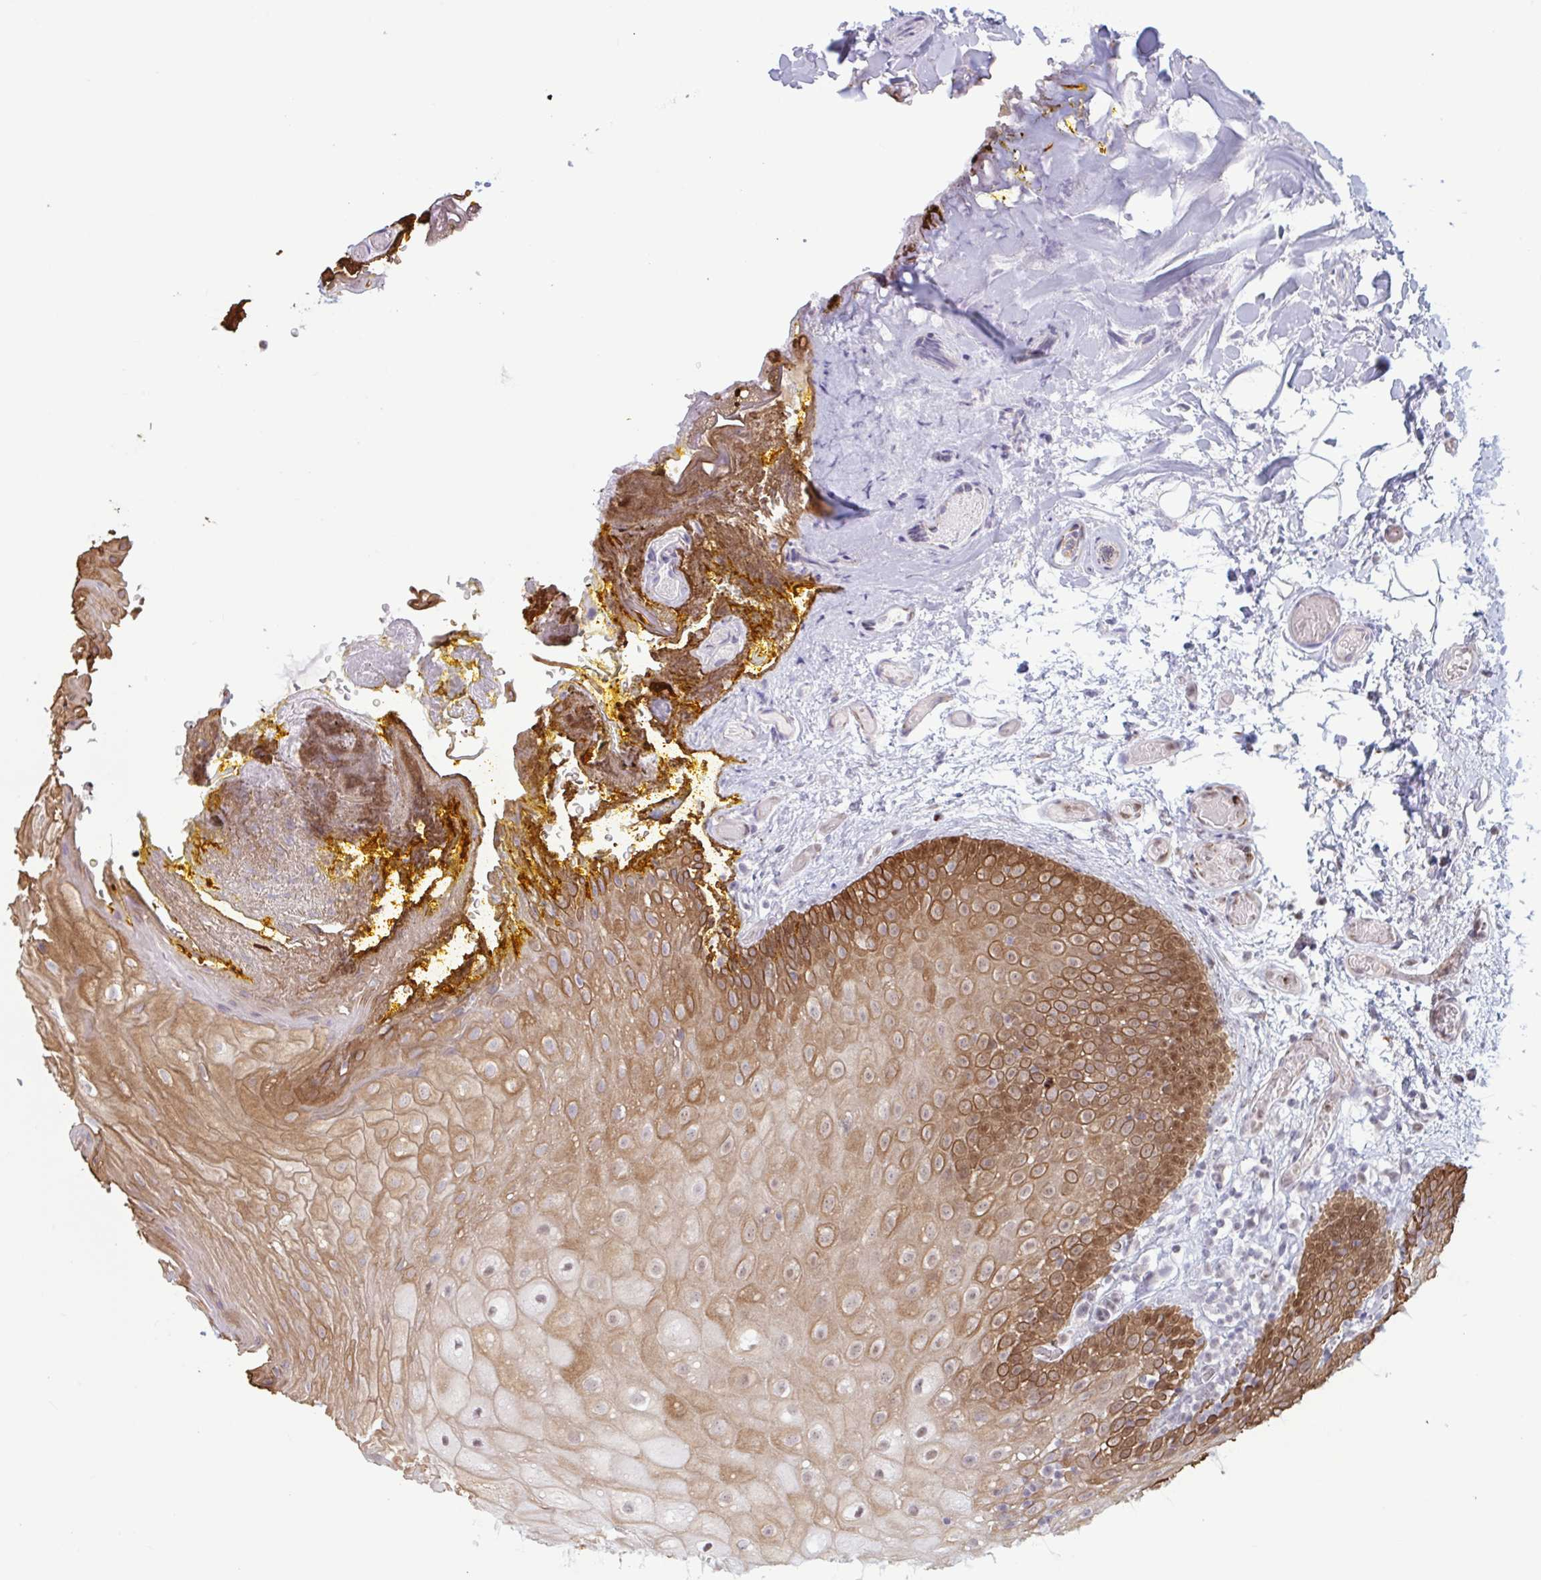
{"staining": {"intensity": "strong", "quantity": "25%-75%", "location": "cytoplasmic/membranous,nuclear"}, "tissue": "oral mucosa", "cell_type": "Squamous epithelial cells", "image_type": "normal", "snomed": [{"axis": "morphology", "description": "Normal tissue, NOS"}, {"axis": "morphology", "description": "Squamous cell carcinoma, NOS"}, {"axis": "topography", "description": "Oral tissue"}, {"axis": "topography", "description": "Tounge, NOS"}, {"axis": "topography", "description": "Head-Neck"}], "caption": "Immunohistochemical staining of benign human oral mucosa displays strong cytoplasmic/membranous,nuclear protein staining in about 25%-75% of squamous epithelial cells.", "gene": "PRMT6", "patient": {"sex": "male", "age": 76}}